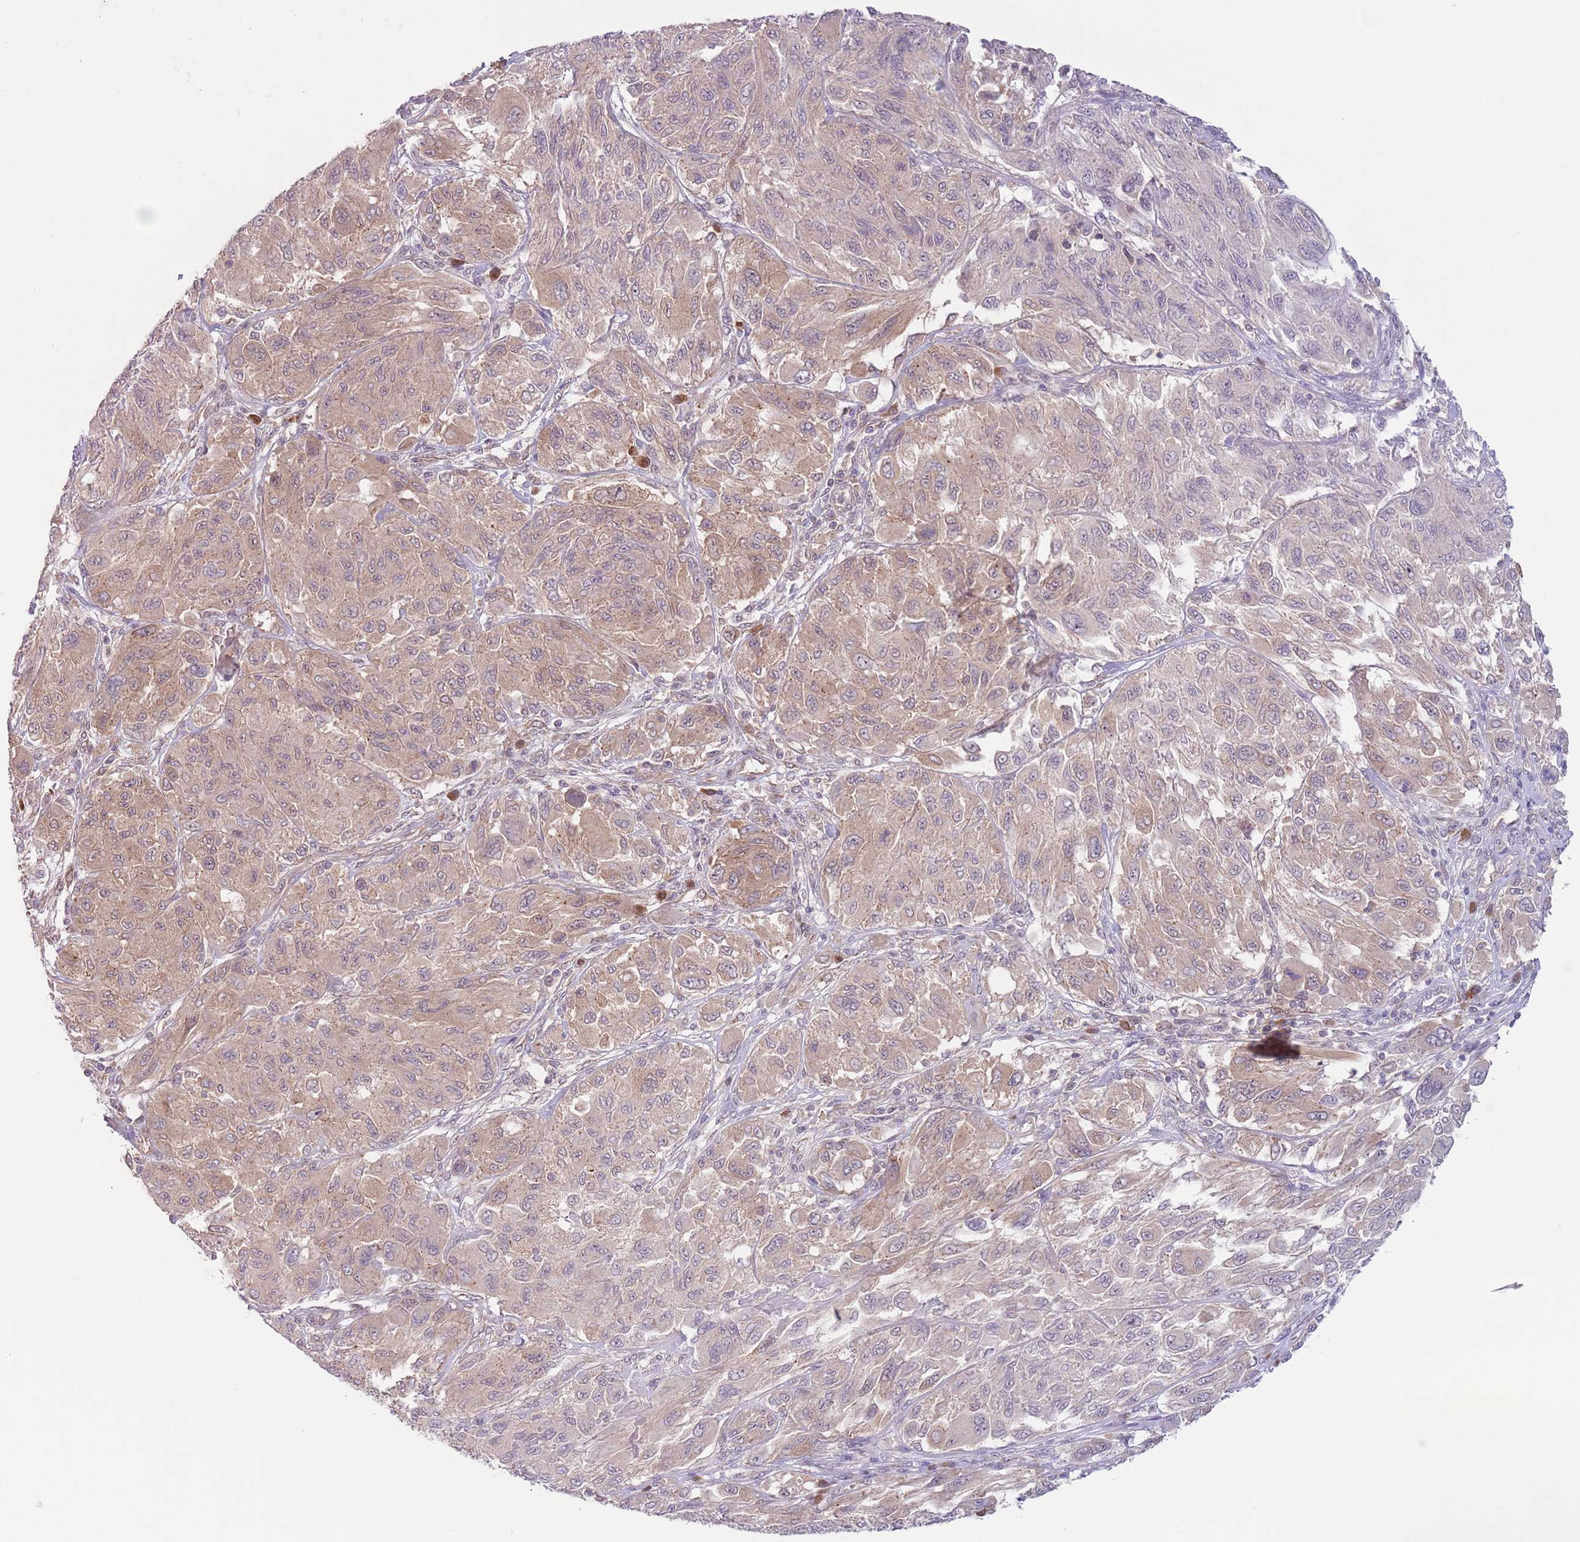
{"staining": {"intensity": "weak", "quantity": "25%-75%", "location": "cytoplasmic/membranous"}, "tissue": "melanoma", "cell_type": "Tumor cells", "image_type": "cancer", "snomed": [{"axis": "morphology", "description": "Malignant melanoma, NOS"}, {"axis": "topography", "description": "Skin"}], "caption": "This micrograph displays immunohistochemistry (IHC) staining of human malignant melanoma, with low weak cytoplasmic/membranous staining in approximately 25%-75% of tumor cells.", "gene": "COPE", "patient": {"sex": "female", "age": 91}}